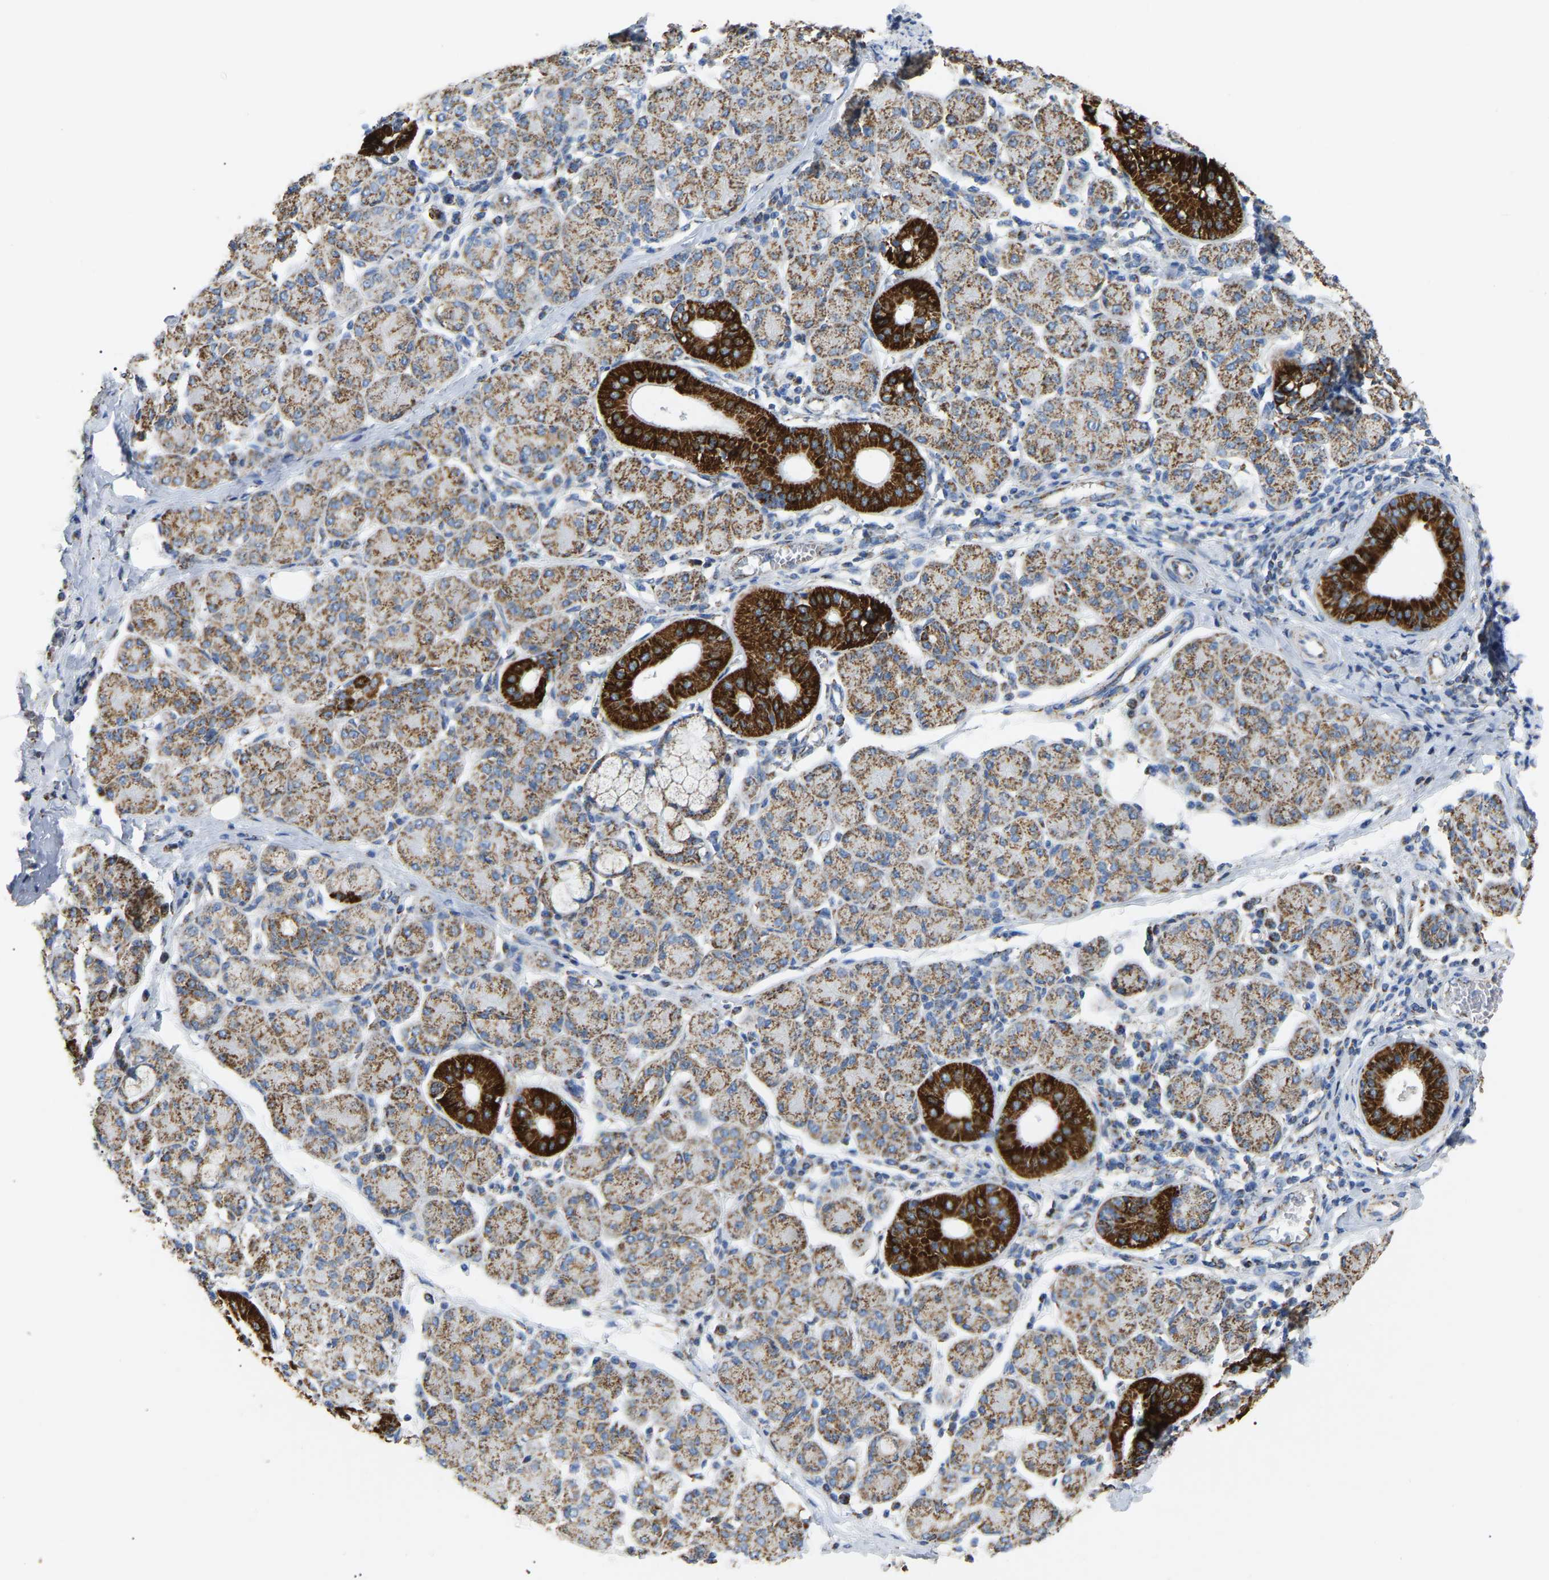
{"staining": {"intensity": "strong", "quantity": "25%-75%", "location": "cytoplasmic/membranous"}, "tissue": "salivary gland", "cell_type": "Glandular cells", "image_type": "normal", "snomed": [{"axis": "morphology", "description": "Normal tissue, NOS"}, {"axis": "morphology", "description": "Inflammation, NOS"}, {"axis": "topography", "description": "Lymph node"}, {"axis": "topography", "description": "Salivary gland"}], "caption": "Protein staining displays strong cytoplasmic/membranous expression in approximately 25%-75% of glandular cells in normal salivary gland. Using DAB (3,3'-diaminobenzidine) (brown) and hematoxylin (blue) stains, captured at high magnification using brightfield microscopy.", "gene": "HIBADH", "patient": {"sex": "male", "age": 3}}